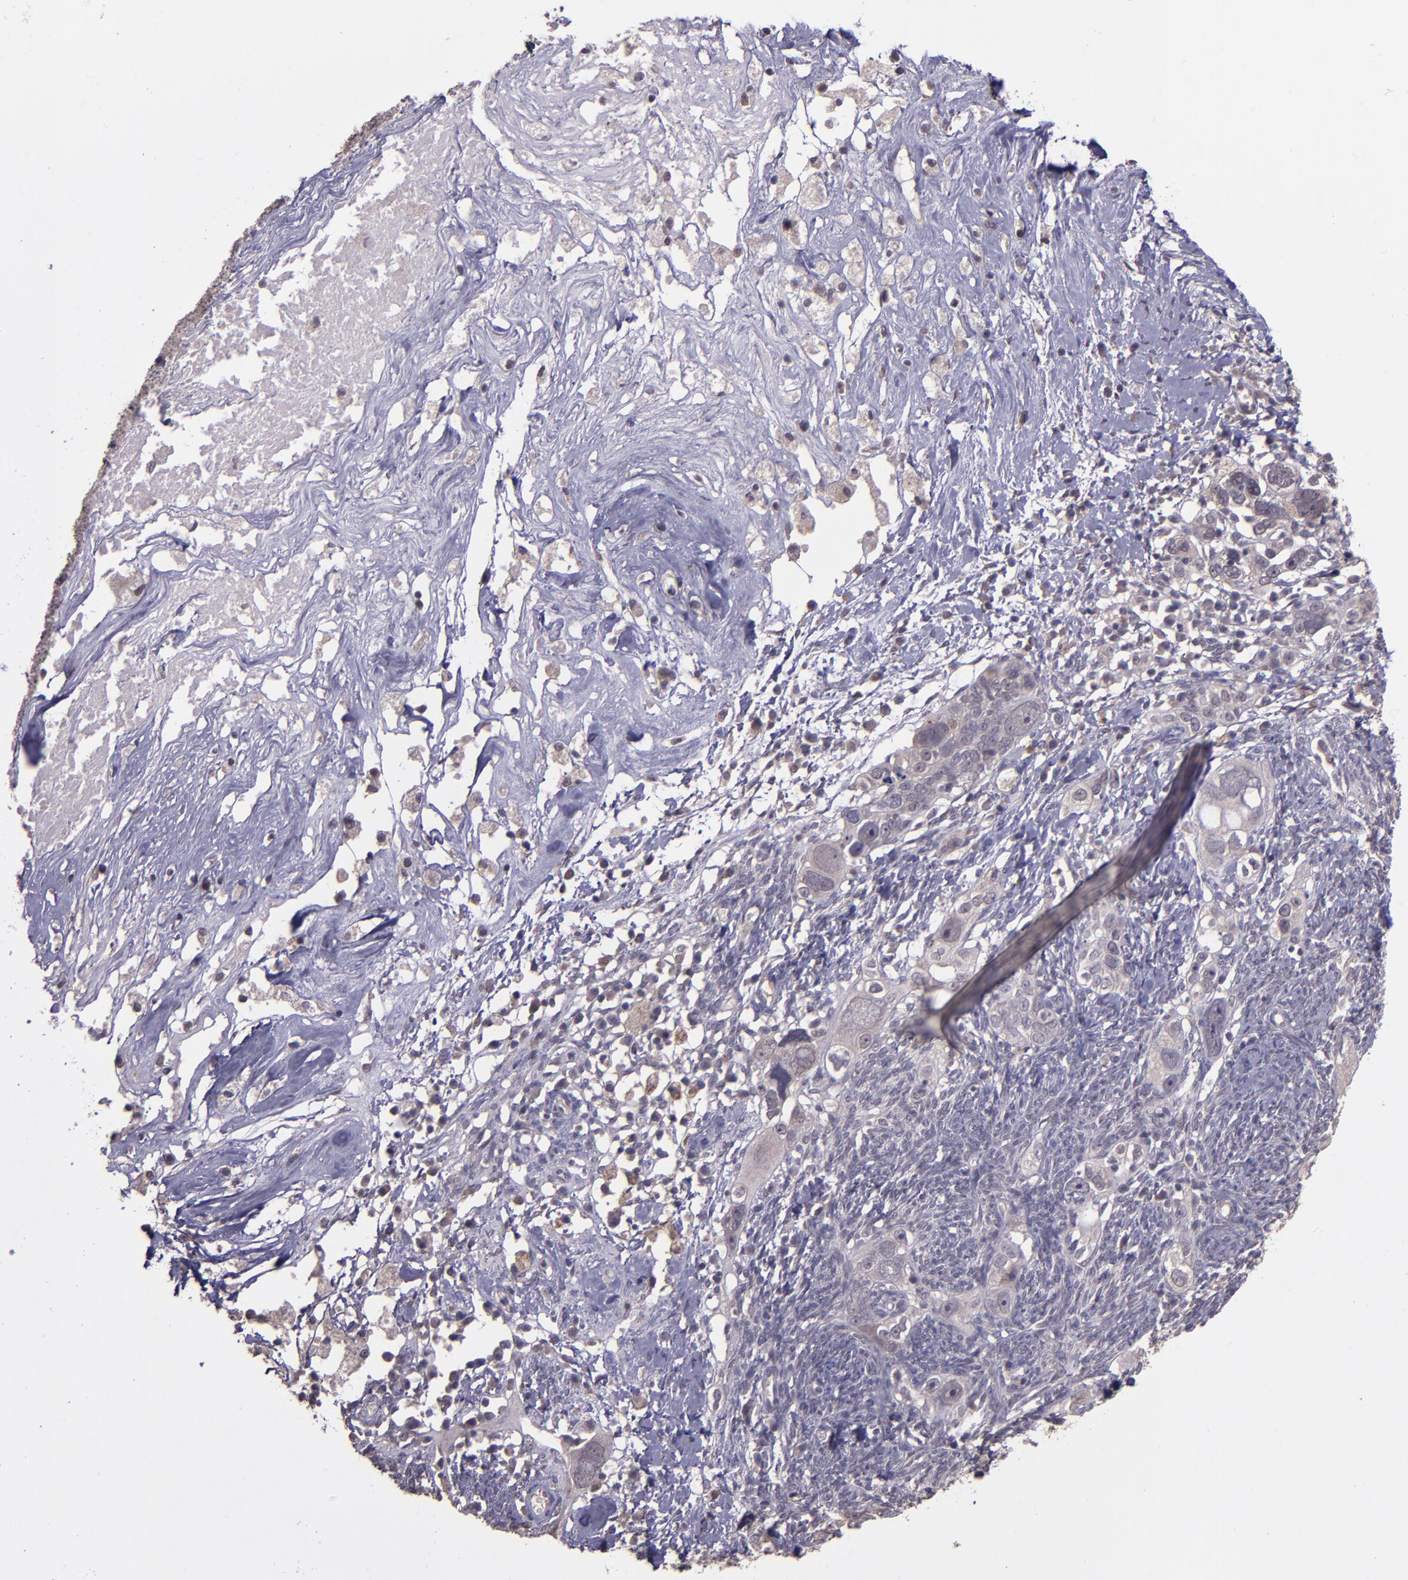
{"staining": {"intensity": "weak", "quantity": "25%-75%", "location": "cytoplasmic/membranous"}, "tissue": "ovarian cancer", "cell_type": "Tumor cells", "image_type": "cancer", "snomed": [{"axis": "morphology", "description": "Normal tissue, NOS"}, {"axis": "morphology", "description": "Cystadenocarcinoma, serous, NOS"}, {"axis": "topography", "description": "Ovary"}], "caption": "The photomicrograph demonstrates immunohistochemical staining of ovarian cancer (serous cystadenocarcinoma). There is weak cytoplasmic/membranous staining is present in approximately 25%-75% of tumor cells. Using DAB (brown) and hematoxylin (blue) stains, captured at high magnification using brightfield microscopy.", "gene": "TAF7L", "patient": {"sex": "female", "age": 62}}